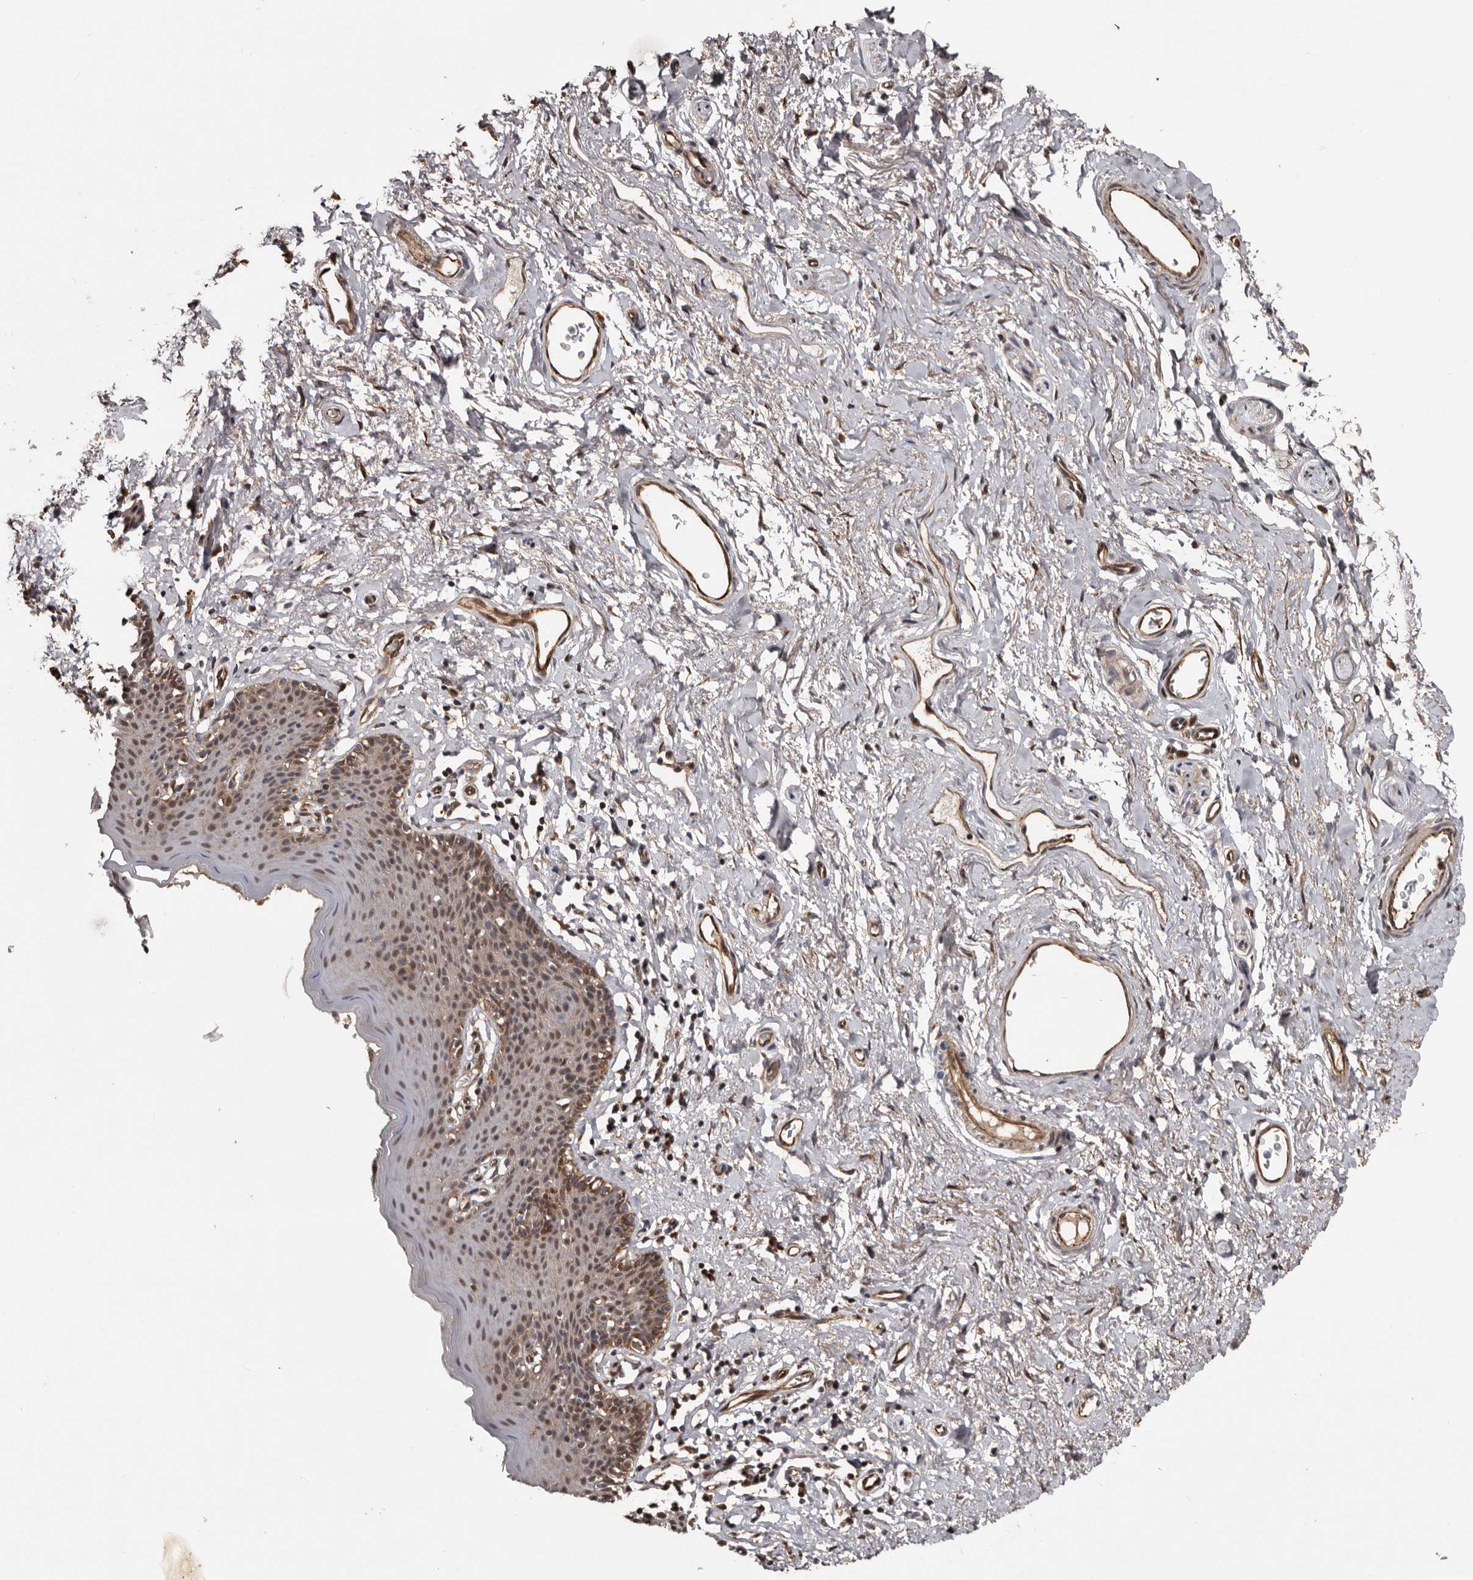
{"staining": {"intensity": "moderate", "quantity": "25%-75%", "location": "cytoplasmic/membranous,nuclear"}, "tissue": "skin", "cell_type": "Epidermal cells", "image_type": "normal", "snomed": [{"axis": "morphology", "description": "Normal tissue, NOS"}, {"axis": "topography", "description": "Vulva"}], "caption": "Protein staining of normal skin demonstrates moderate cytoplasmic/membranous,nuclear expression in about 25%-75% of epidermal cells. Immunohistochemistry stains the protein in brown and the nuclei are stained blue.", "gene": "SERTAD4", "patient": {"sex": "female", "age": 66}}